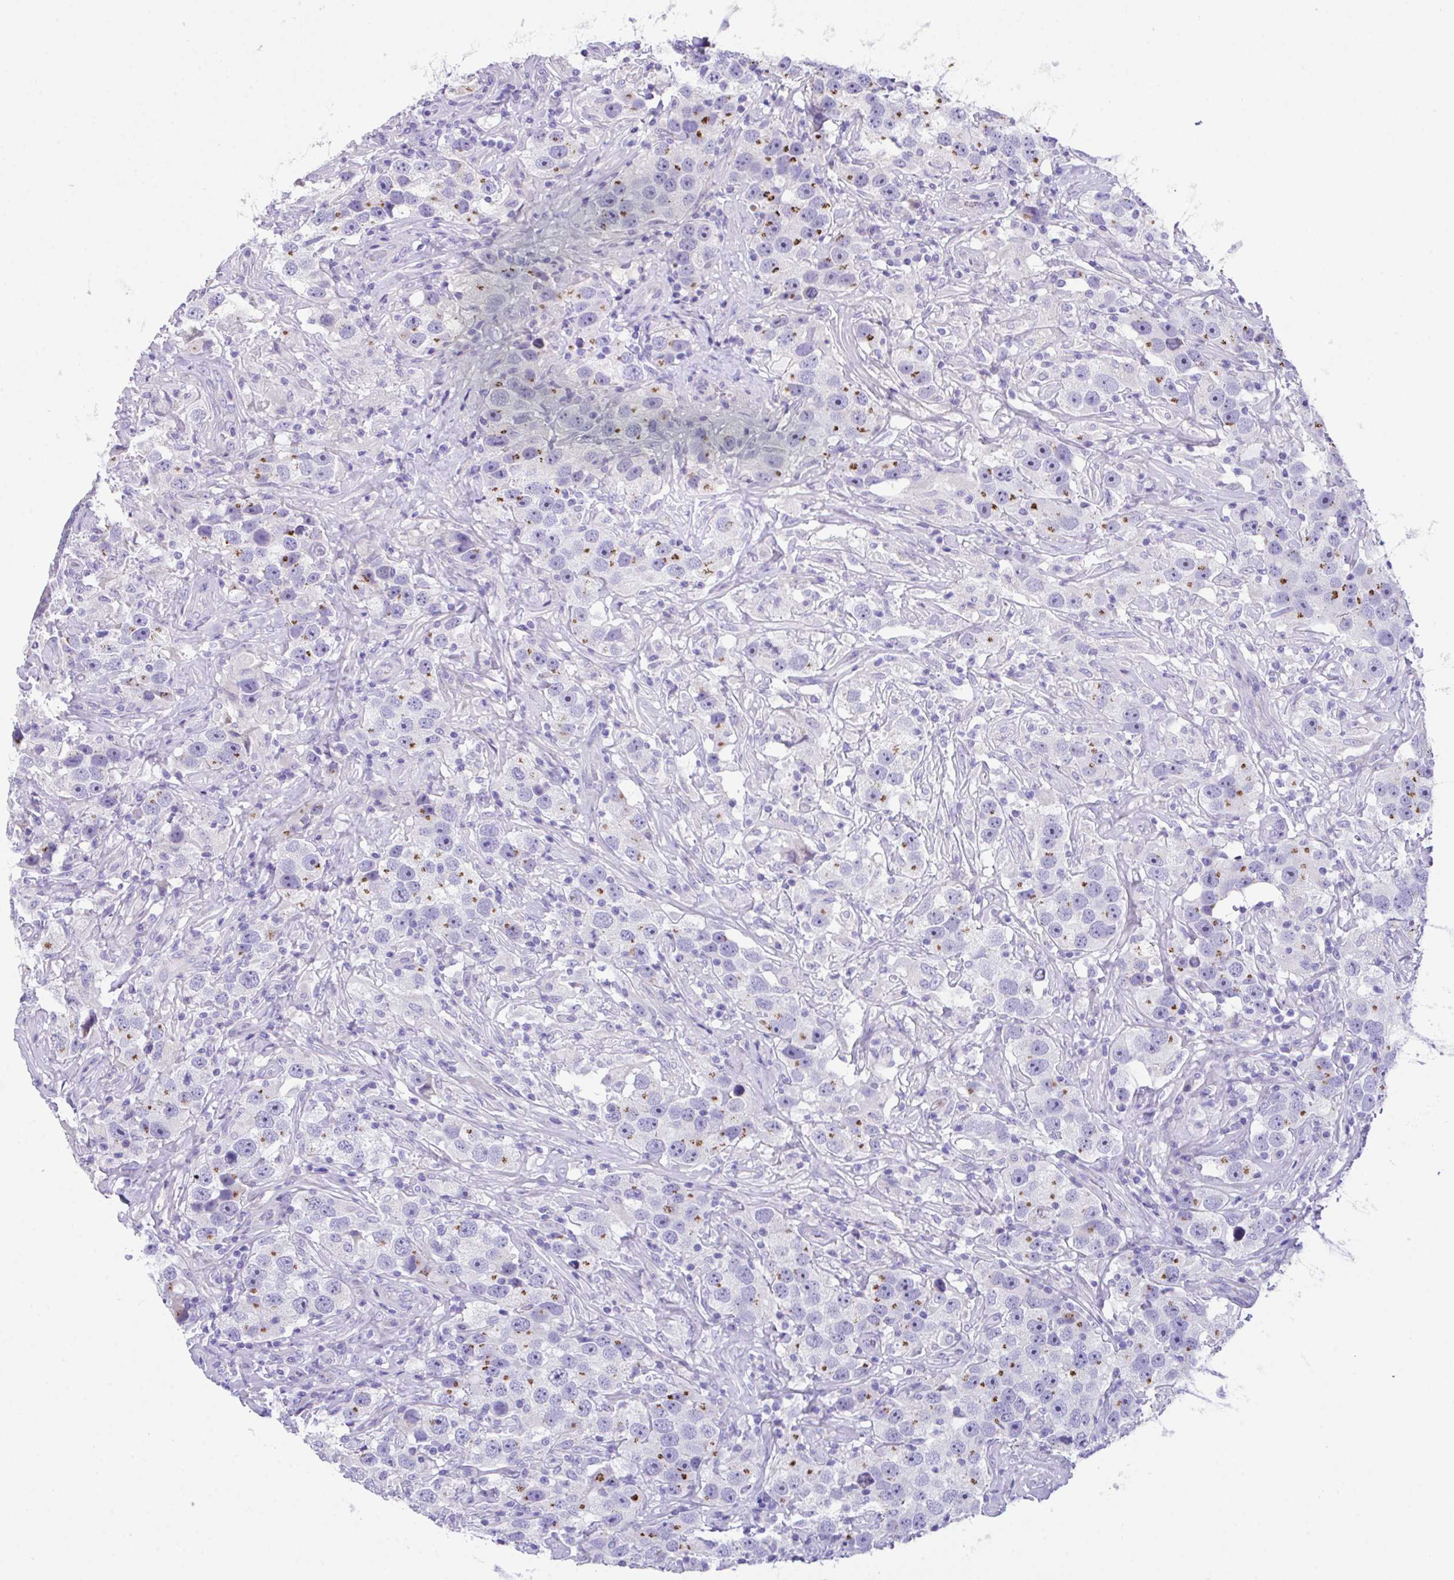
{"staining": {"intensity": "moderate", "quantity": ">75%", "location": "cytoplasmic/membranous"}, "tissue": "testis cancer", "cell_type": "Tumor cells", "image_type": "cancer", "snomed": [{"axis": "morphology", "description": "Seminoma, NOS"}, {"axis": "topography", "description": "Testis"}], "caption": "A photomicrograph of human testis seminoma stained for a protein reveals moderate cytoplasmic/membranous brown staining in tumor cells.", "gene": "SLC16A6", "patient": {"sex": "male", "age": 49}}